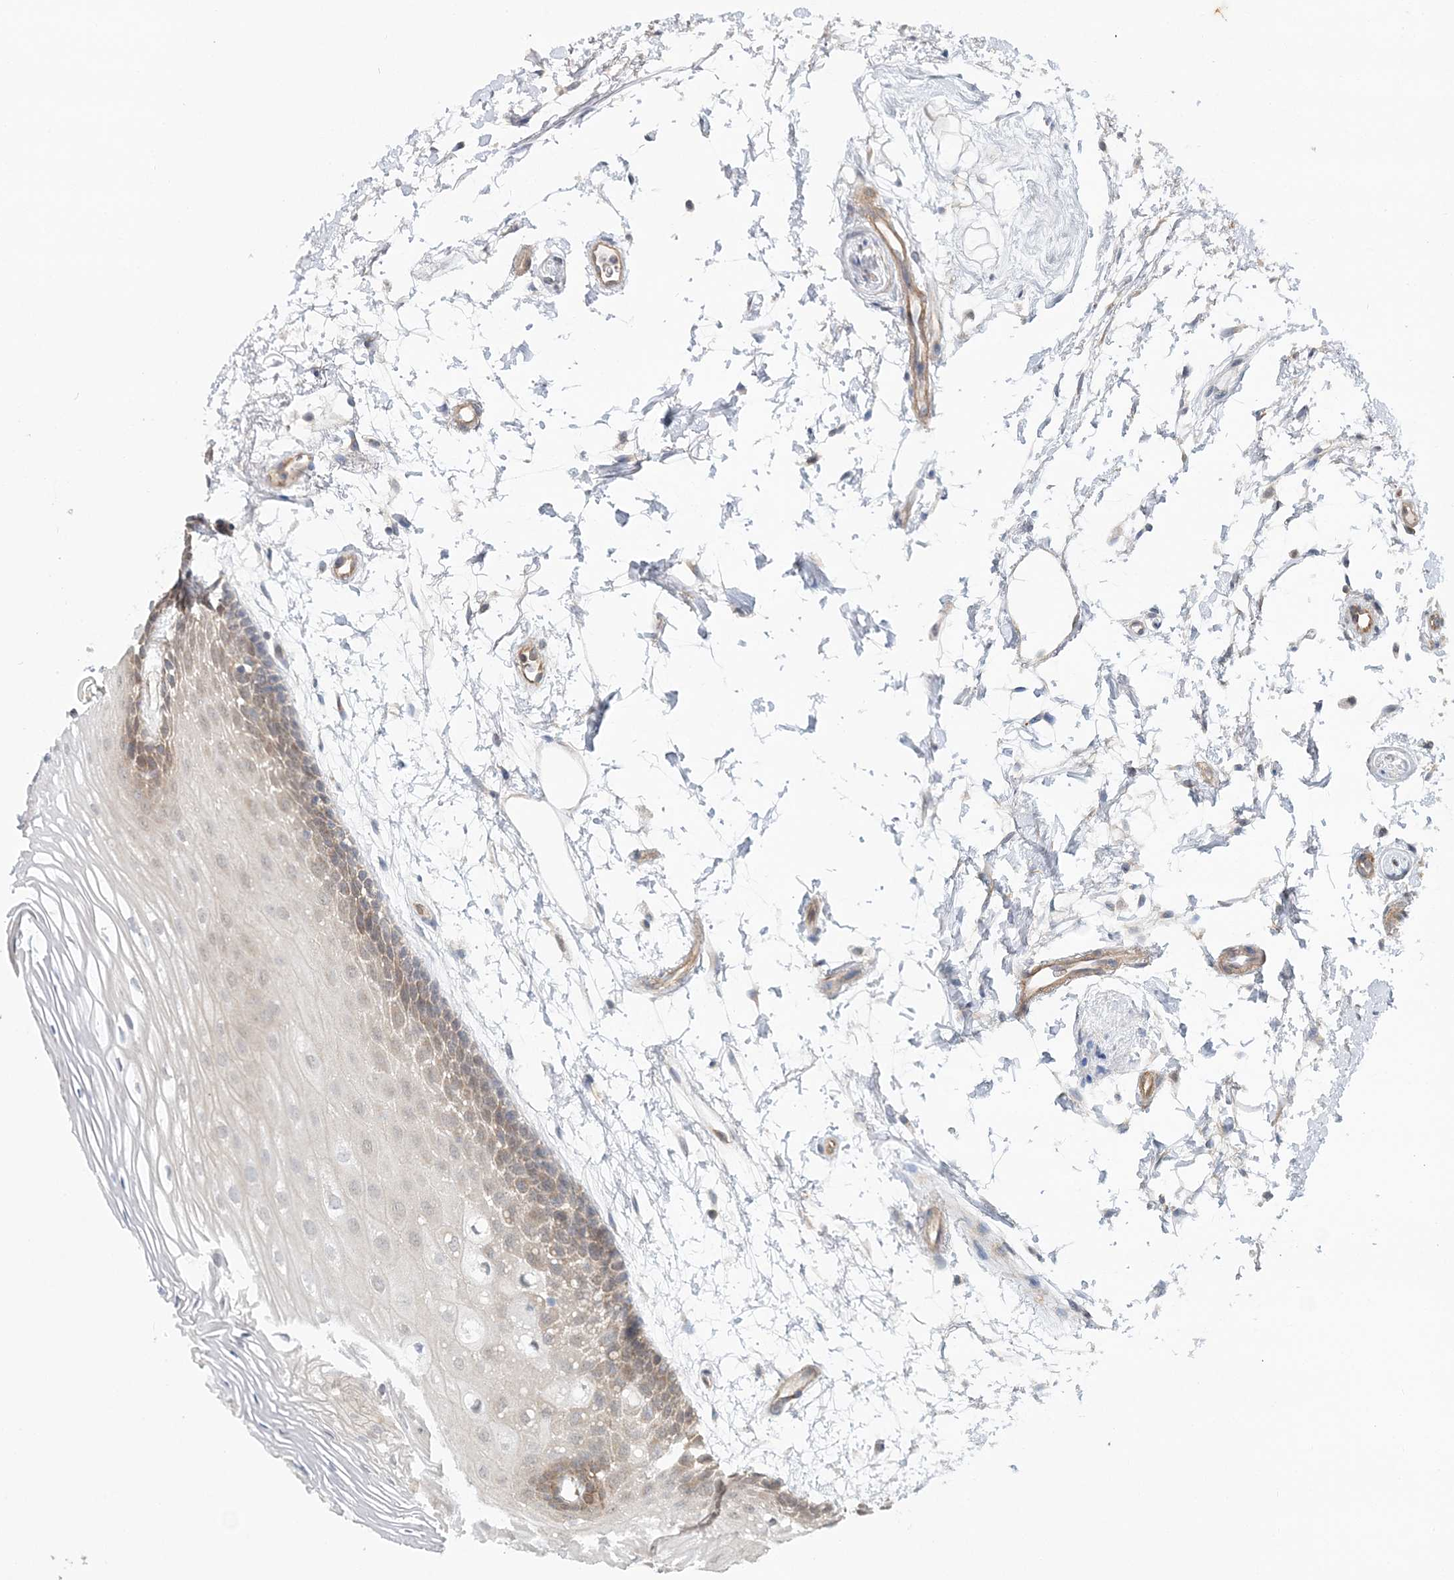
{"staining": {"intensity": "weak", "quantity": "25%-75%", "location": "cytoplasmic/membranous"}, "tissue": "oral mucosa", "cell_type": "Squamous epithelial cells", "image_type": "normal", "snomed": [{"axis": "morphology", "description": "Normal tissue, NOS"}, {"axis": "topography", "description": "Skeletal muscle"}, {"axis": "topography", "description": "Oral tissue"}, {"axis": "topography", "description": "Peripheral nerve tissue"}], "caption": "The immunohistochemical stain labels weak cytoplasmic/membranous expression in squamous epithelial cells of unremarkable oral mucosa.", "gene": "MAT2B", "patient": {"sex": "female", "age": 84}}